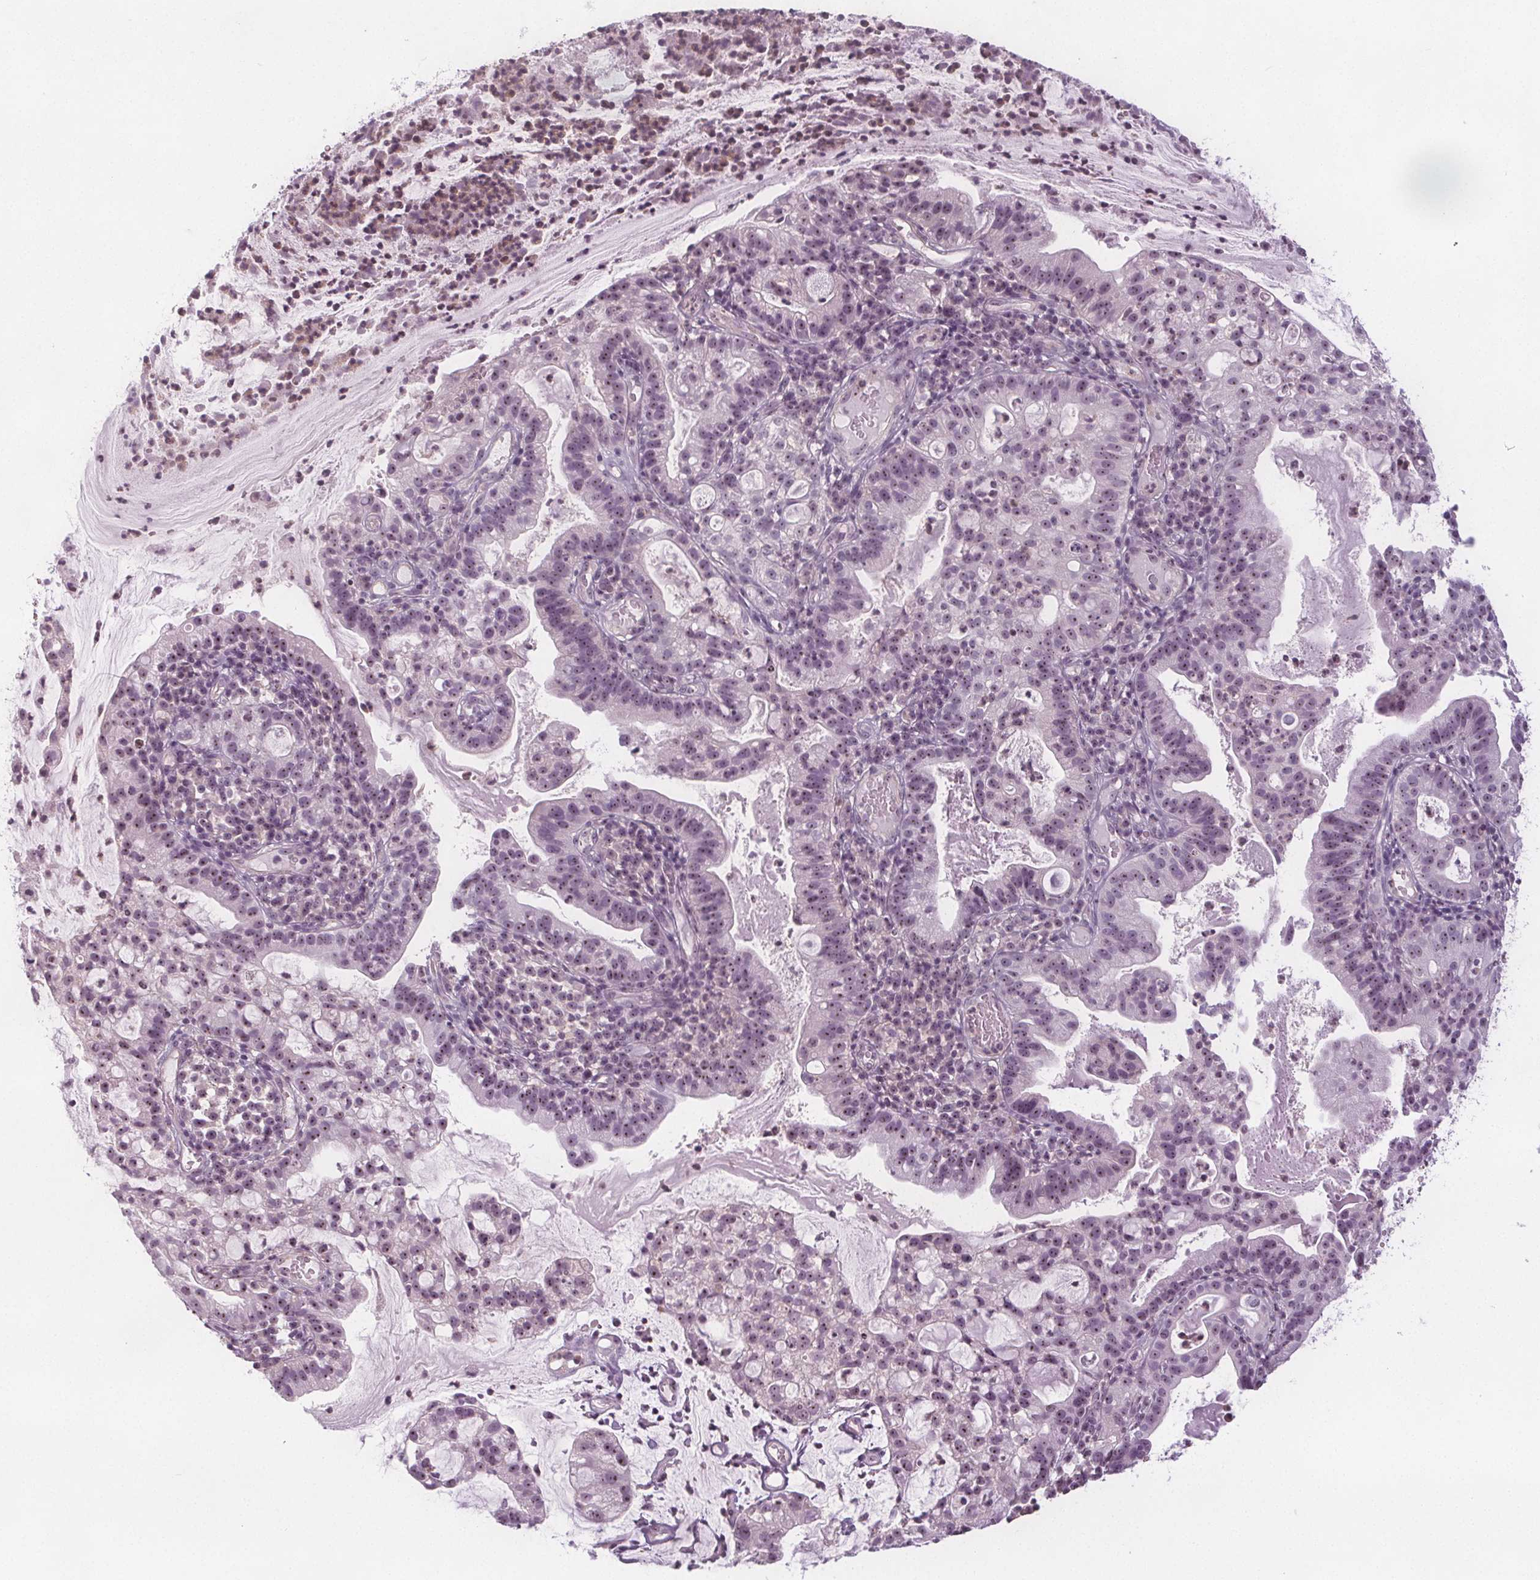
{"staining": {"intensity": "weak", "quantity": ">75%", "location": "nuclear"}, "tissue": "cervical cancer", "cell_type": "Tumor cells", "image_type": "cancer", "snomed": [{"axis": "morphology", "description": "Adenocarcinoma, NOS"}, {"axis": "topography", "description": "Cervix"}], "caption": "Immunohistochemistry (DAB (3,3'-diaminobenzidine)) staining of human cervical cancer (adenocarcinoma) displays weak nuclear protein expression in approximately >75% of tumor cells.", "gene": "NOLC1", "patient": {"sex": "female", "age": 41}}